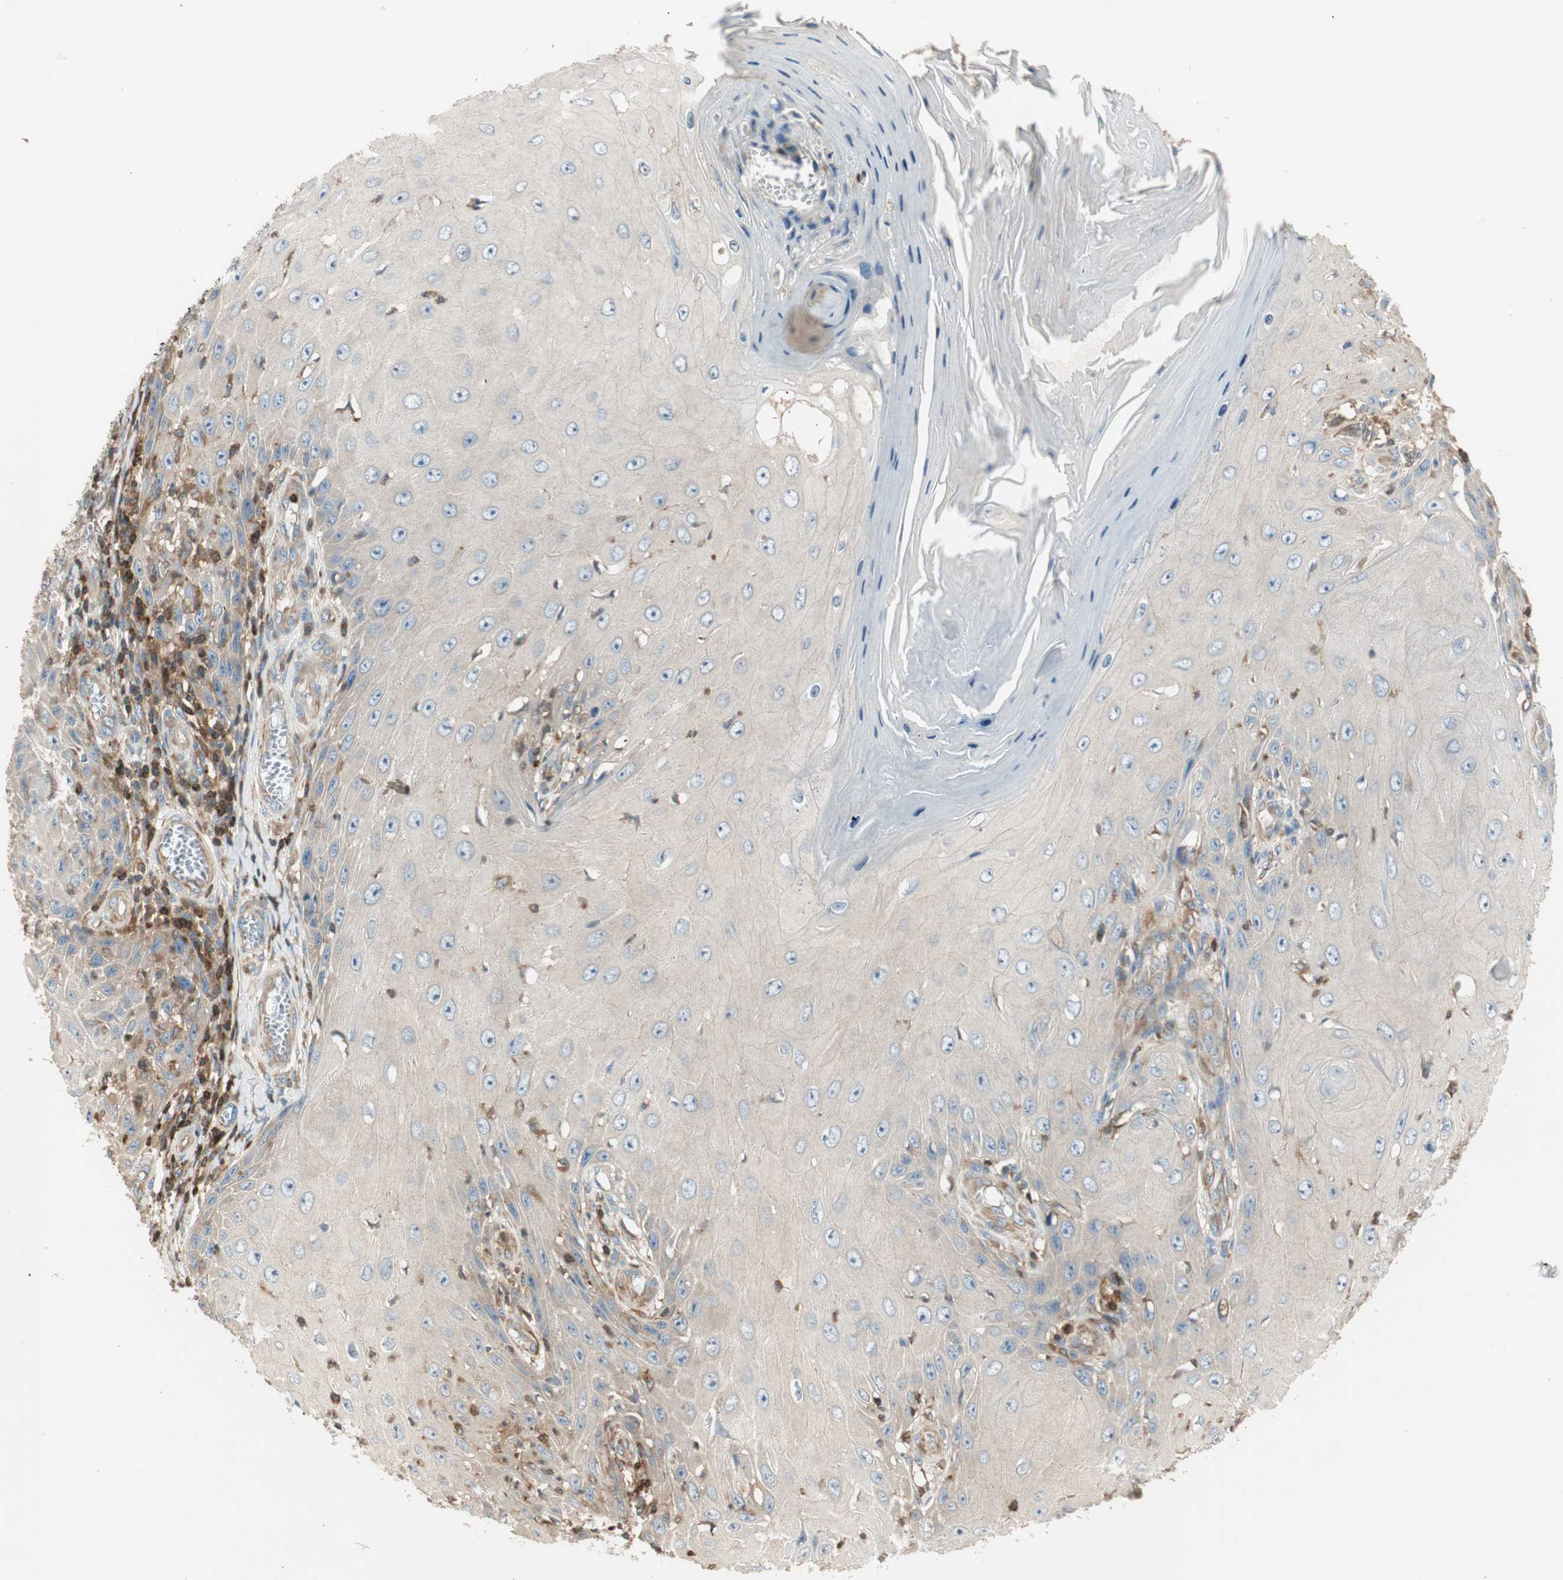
{"staining": {"intensity": "negative", "quantity": "none", "location": "none"}, "tissue": "skin cancer", "cell_type": "Tumor cells", "image_type": "cancer", "snomed": [{"axis": "morphology", "description": "Squamous cell carcinoma, NOS"}, {"axis": "topography", "description": "Skin"}], "caption": "An immunohistochemistry (IHC) micrograph of skin squamous cell carcinoma is shown. There is no staining in tumor cells of skin squamous cell carcinoma.", "gene": "CRLF3", "patient": {"sex": "female", "age": 73}}